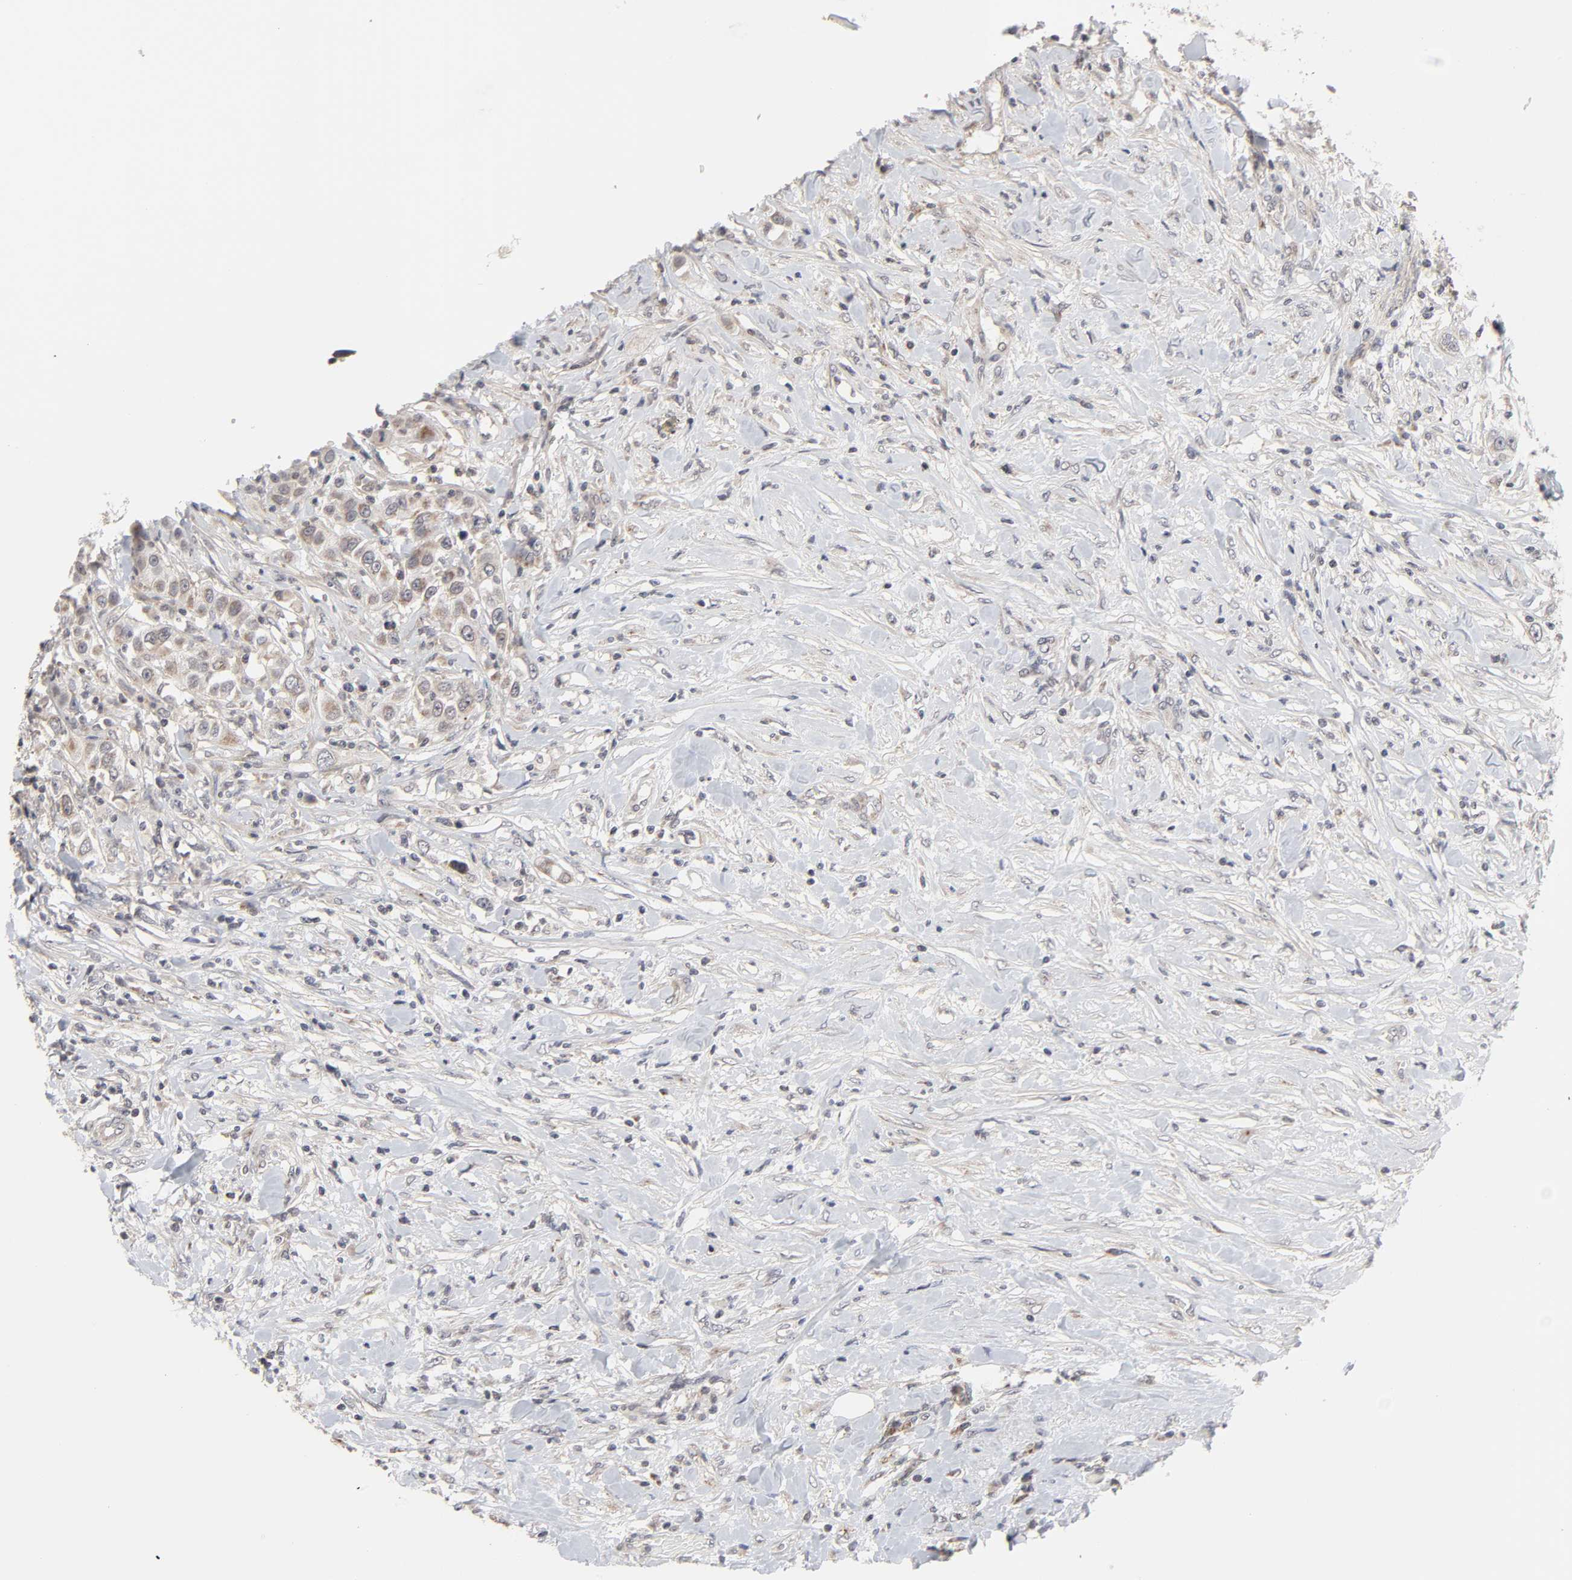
{"staining": {"intensity": "moderate", "quantity": ">75%", "location": "cytoplasmic/membranous"}, "tissue": "urothelial cancer", "cell_type": "Tumor cells", "image_type": "cancer", "snomed": [{"axis": "morphology", "description": "Urothelial carcinoma, High grade"}, {"axis": "topography", "description": "Urinary bladder"}], "caption": "Tumor cells exhibit medium levels of moderate cytoplasmic/membranous positivity in approximately >75% of cells in high-grade urothelial carcinoma.", "gene": "AUH", "patient": {"sex": "female", "age": 80}}